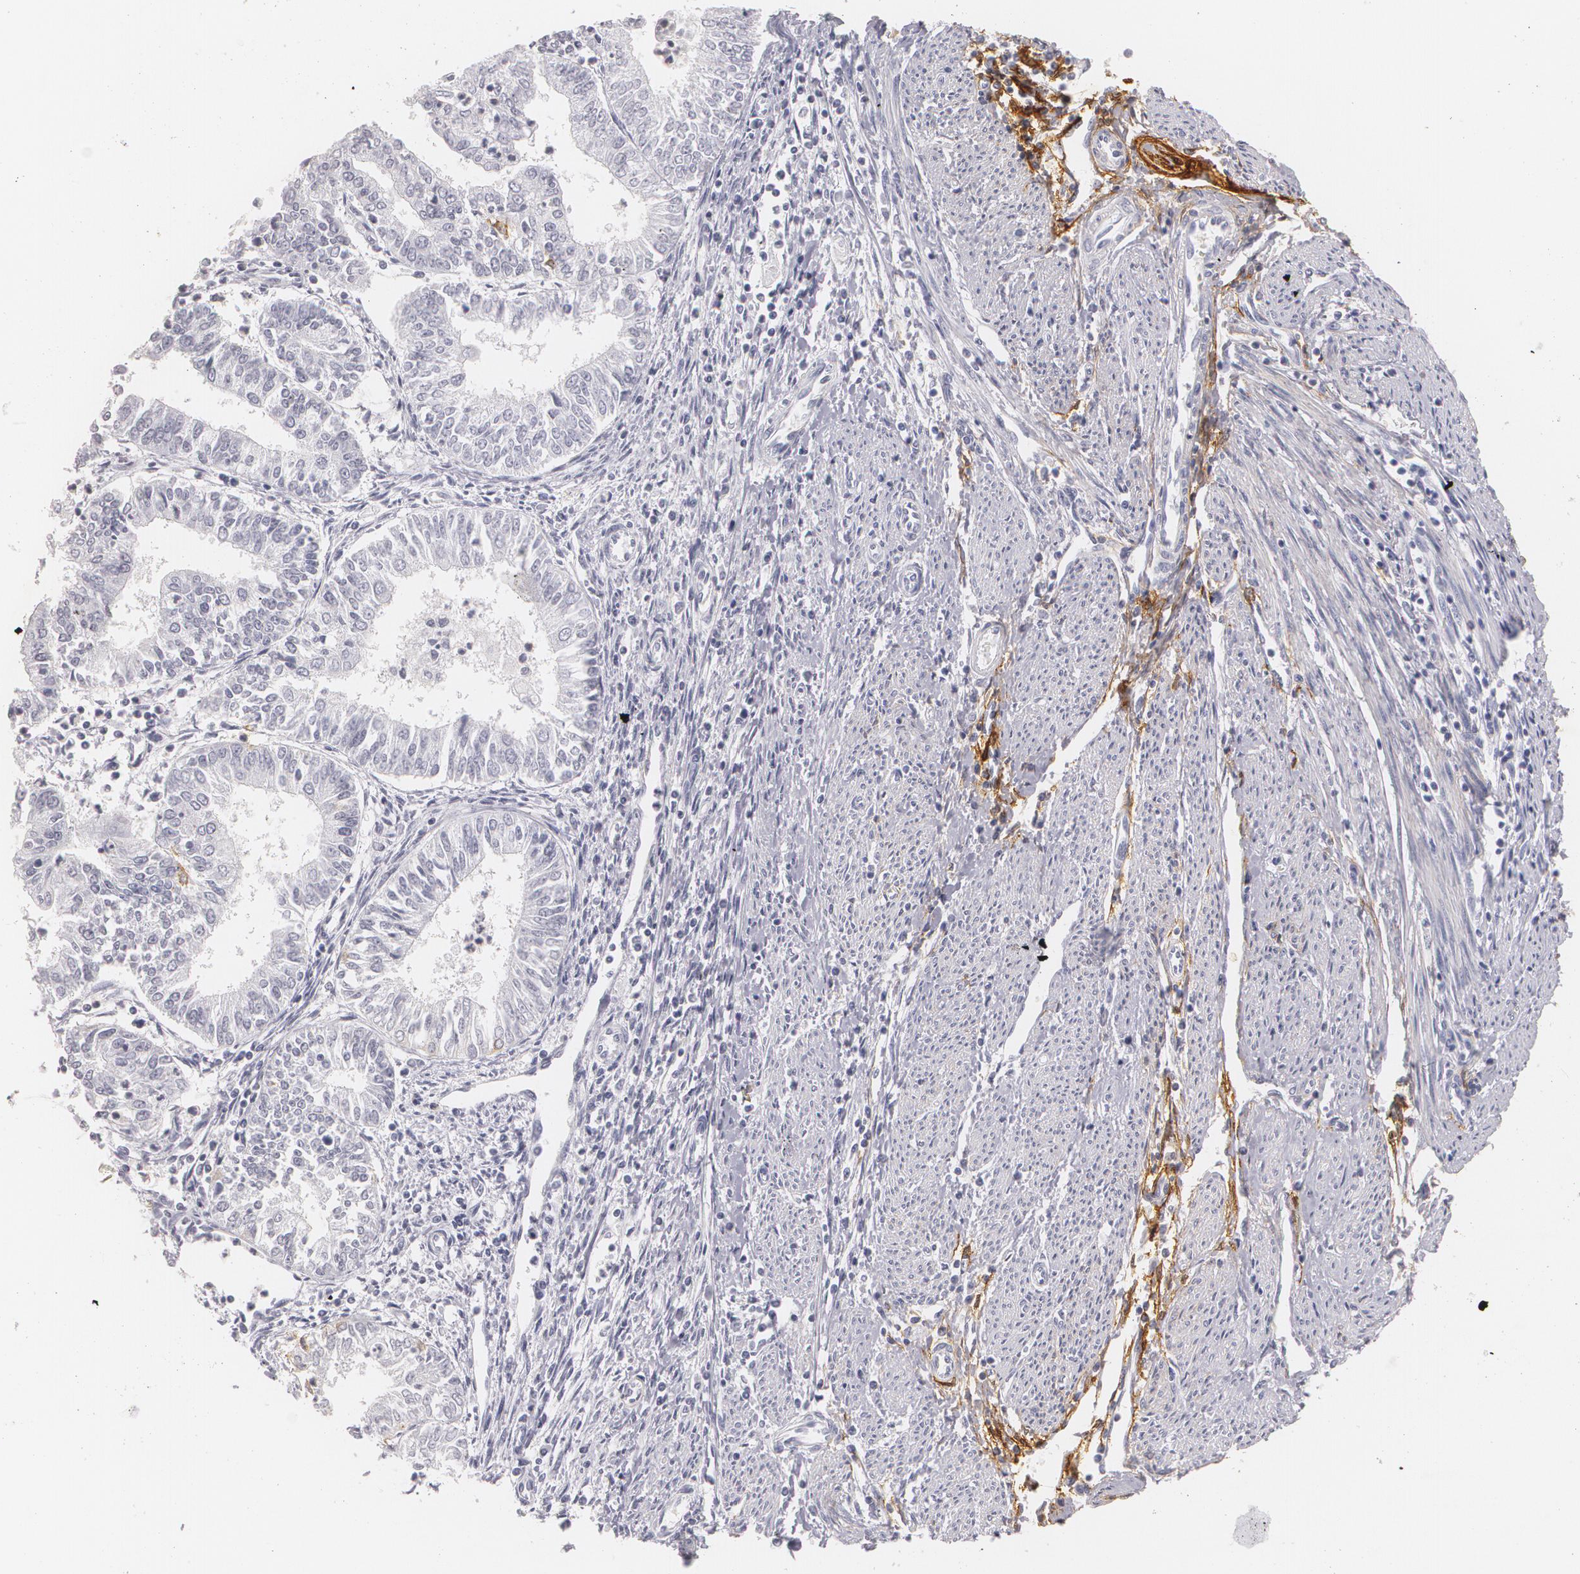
{"staining": {"intensity": "negative", "quantity": "none", "location": "none"}, "tissue": "endometrial cancer", "cell_type": "Tumor cells", "image_type": "cancer", "snomed": [{"axis": "morphology", "description": "Adenocarcinoma, NOS"}, {"axis": "topography", "description": "Endometrium"}], "caption": "Endometrial cancer stained for a protein using immunohistochemistry (IHC) displays no staining tumor cells.", "gene": "NGFR", "patient": {"sex": "female", "age": 75}}